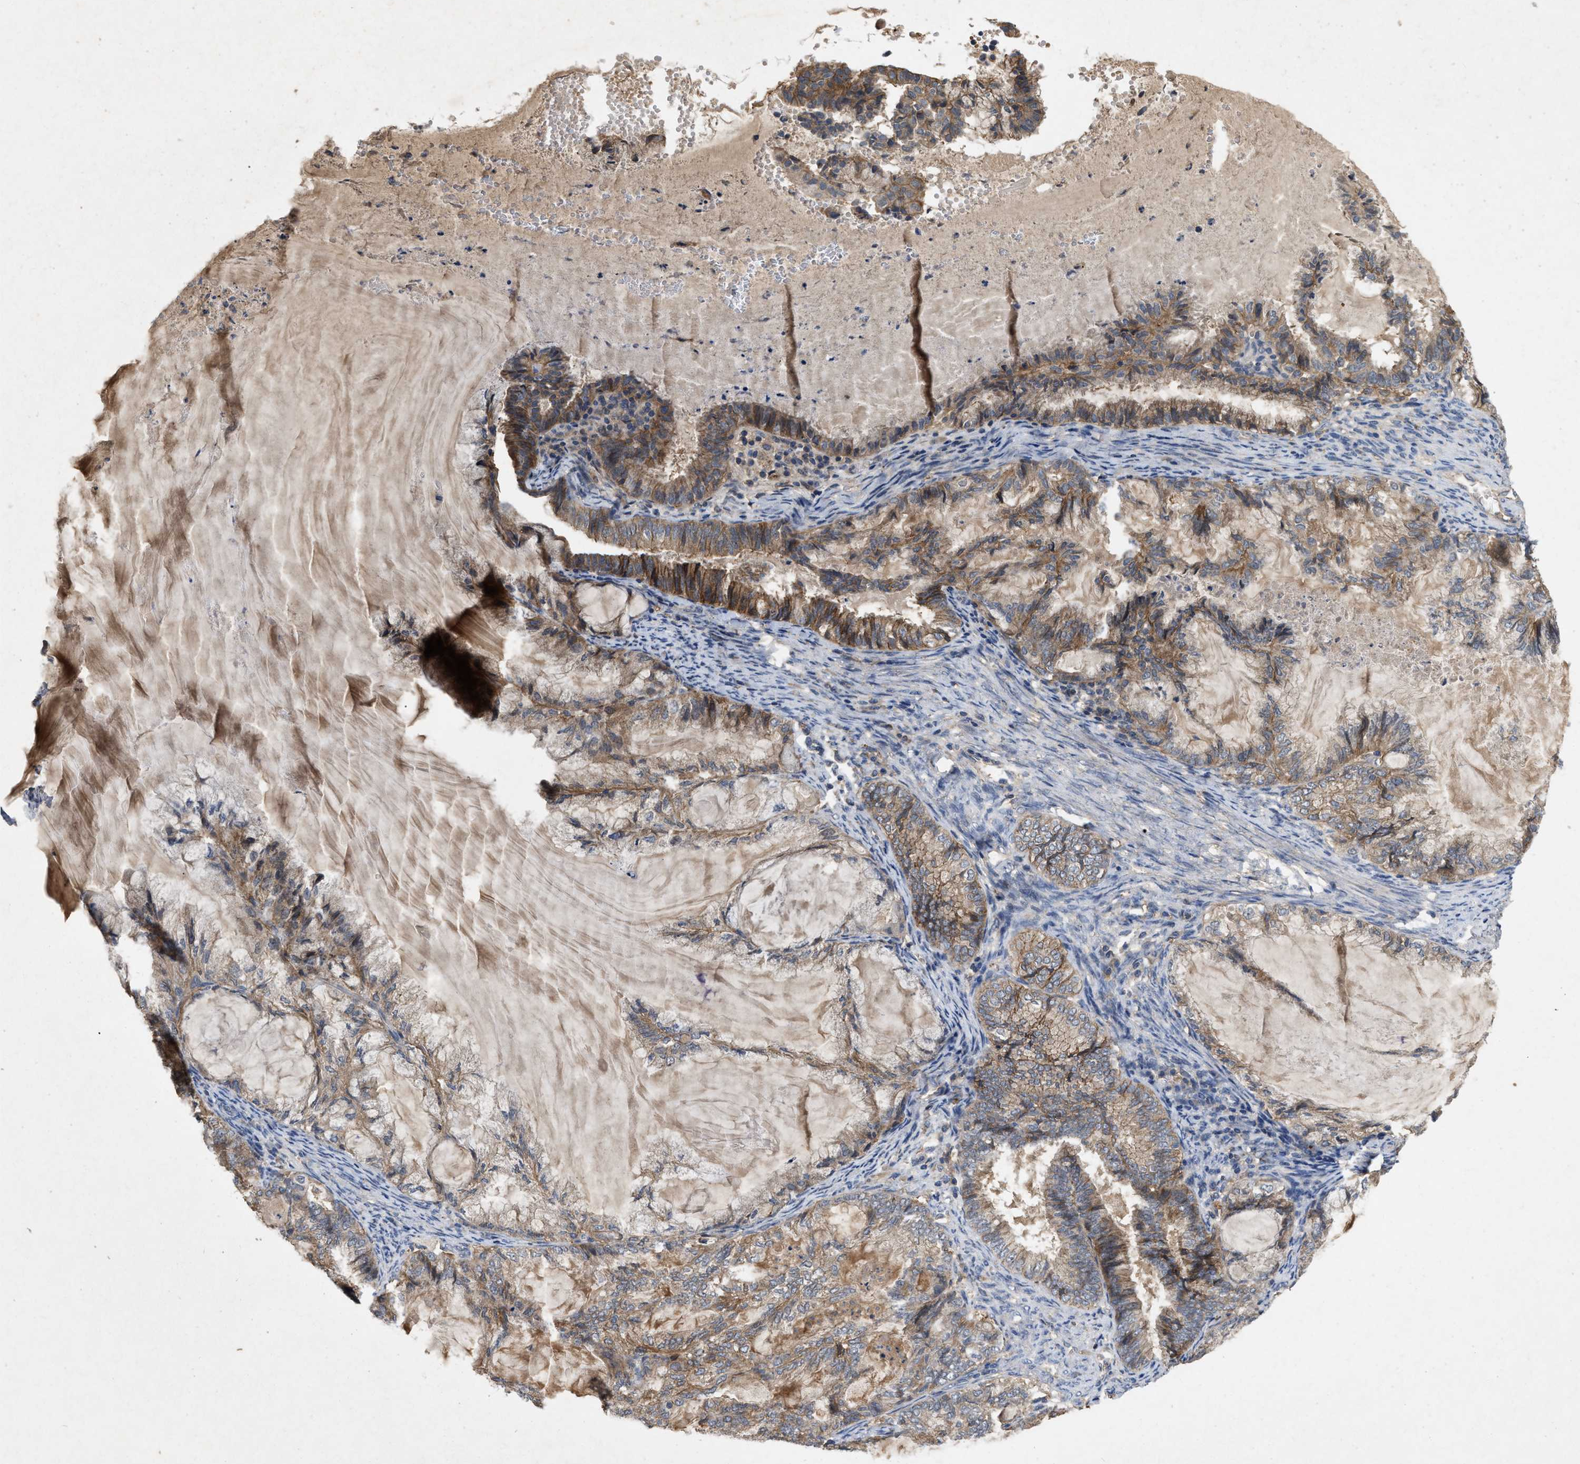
{"staining": {"intensity": "moderate", "quantity": "25%-75%", "location": "cytoplasmic/membranous"}, "tissue": "endometrial cancer", "cell_type": "Tumor cells", "image_type": "cancer", "snomed": [{"axis": "morphology", "description": "Adenocarcinoma, NOS"}, {"axis": "topography", "description": "Endometrium"}], "caption": "Moderate cytoplasmic/membranous positivity for a protein is identified in approximately 25%-75% of tumor cells of adenocarcinoma (endometrial) using IHC.", "gene": "LPAR2", "patient": {"sex": "female", "age": 86}}